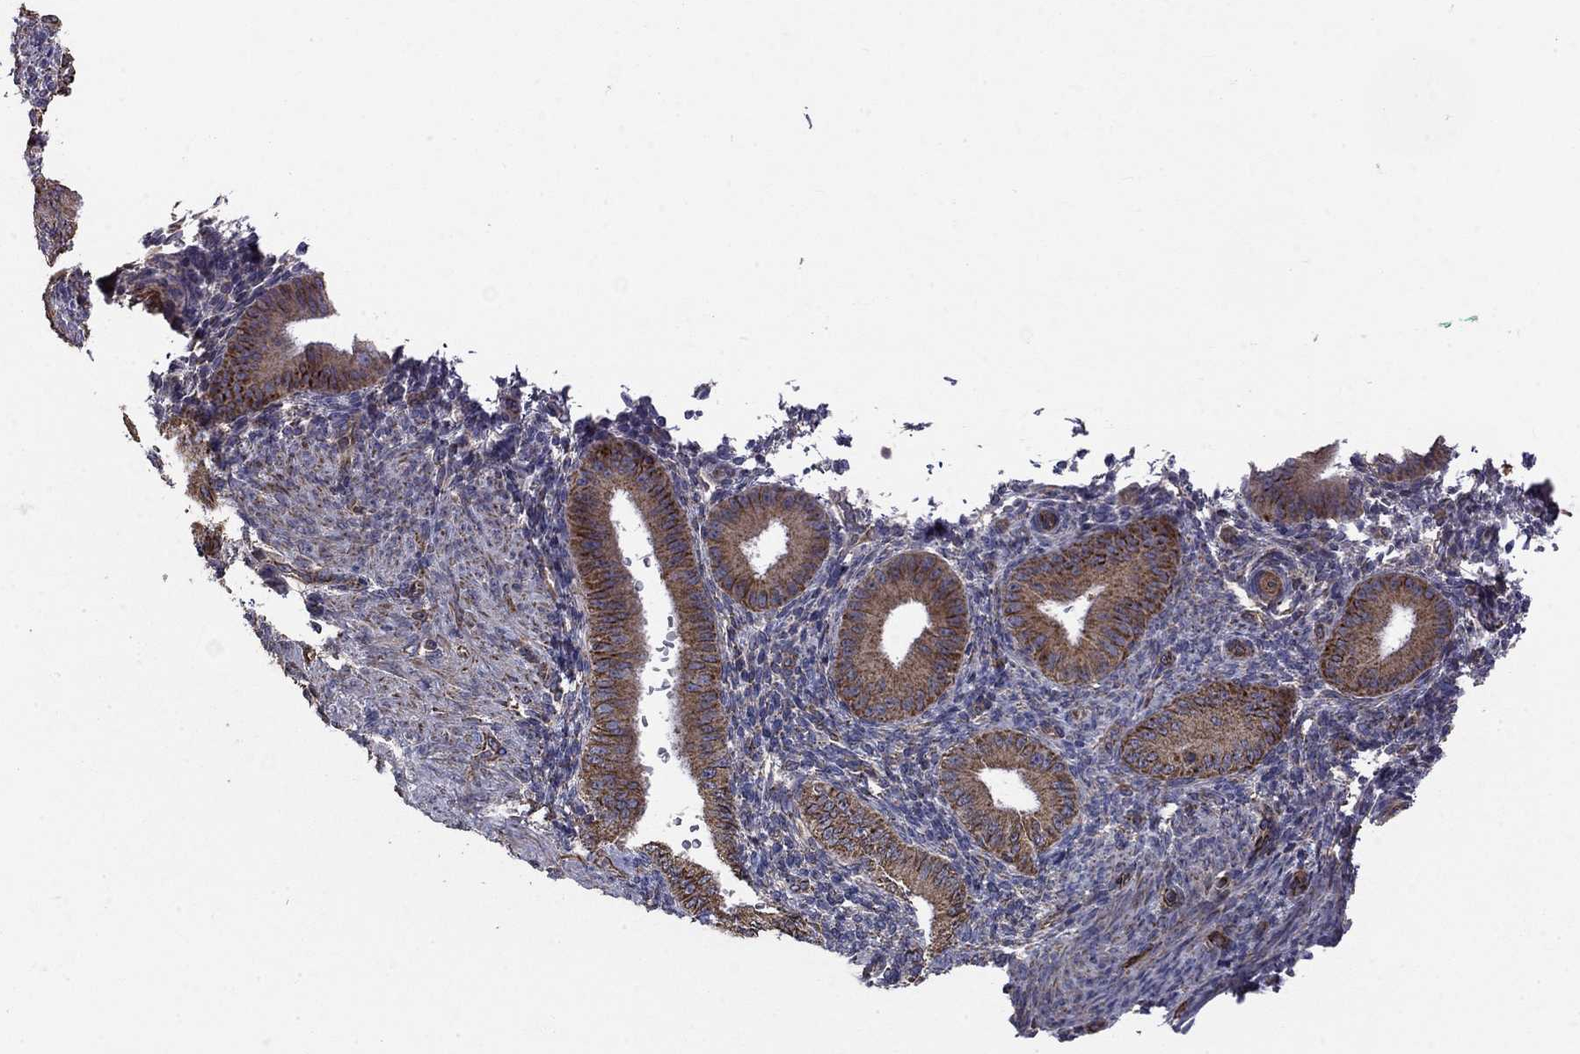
{"staining": {"intensity": "negative", "quantity": "none", "location": "none"}, "tissue": "endometrium", "cell_type": "Cells in endometrial stroma", "image_type": "normal", "snomed": [{"axis": "morphology", "description": "Normal tissue, NOS"}, {"axis": "topography", "description": "Endometrium"}], "caption": "DAB immunohistochemical staining of unremarkable endometrium demonstrates no significant expression in cells in endometrial stroma.", "gene": "NDUFC1", "patient": {"sex": "female", "age": 39}}